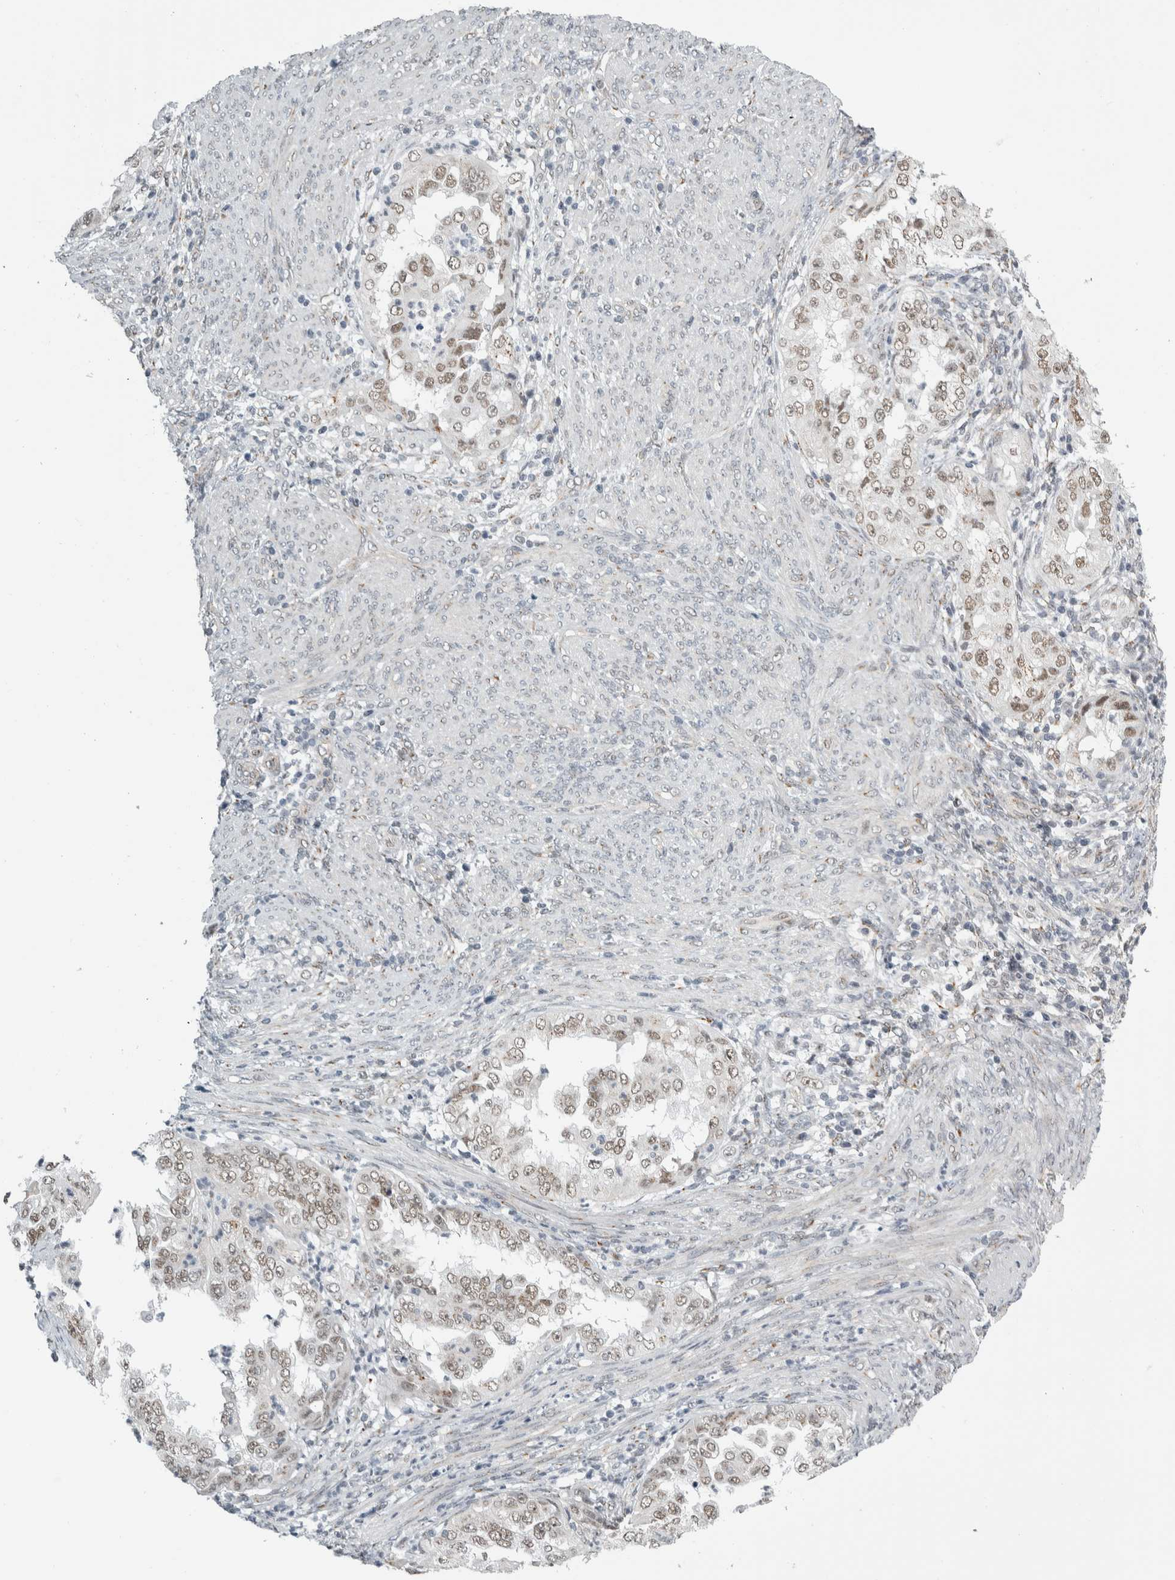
{"staining": {"intensity": "weak", "quantity": "25%-75%", "location": "nuclear"}, "tissue": "endometrial cancer", "cell_type": "Tumor cells", "image_type": "cancer", "snomed": [{"axis": "morphology", "description": "Adenocarcinoma, NOS"}, {"axis": "topography", "description": "Endometrium"}], "caption": "Immunohistochemical staining of endometrial cancer shows weak nuclear protein expression in about 25%-75% of tumor cells. (IHC, brightfield microscopy, high magnification).", "gene": "ZMYND8", "patient": {"sex": "female", "age": 85}}